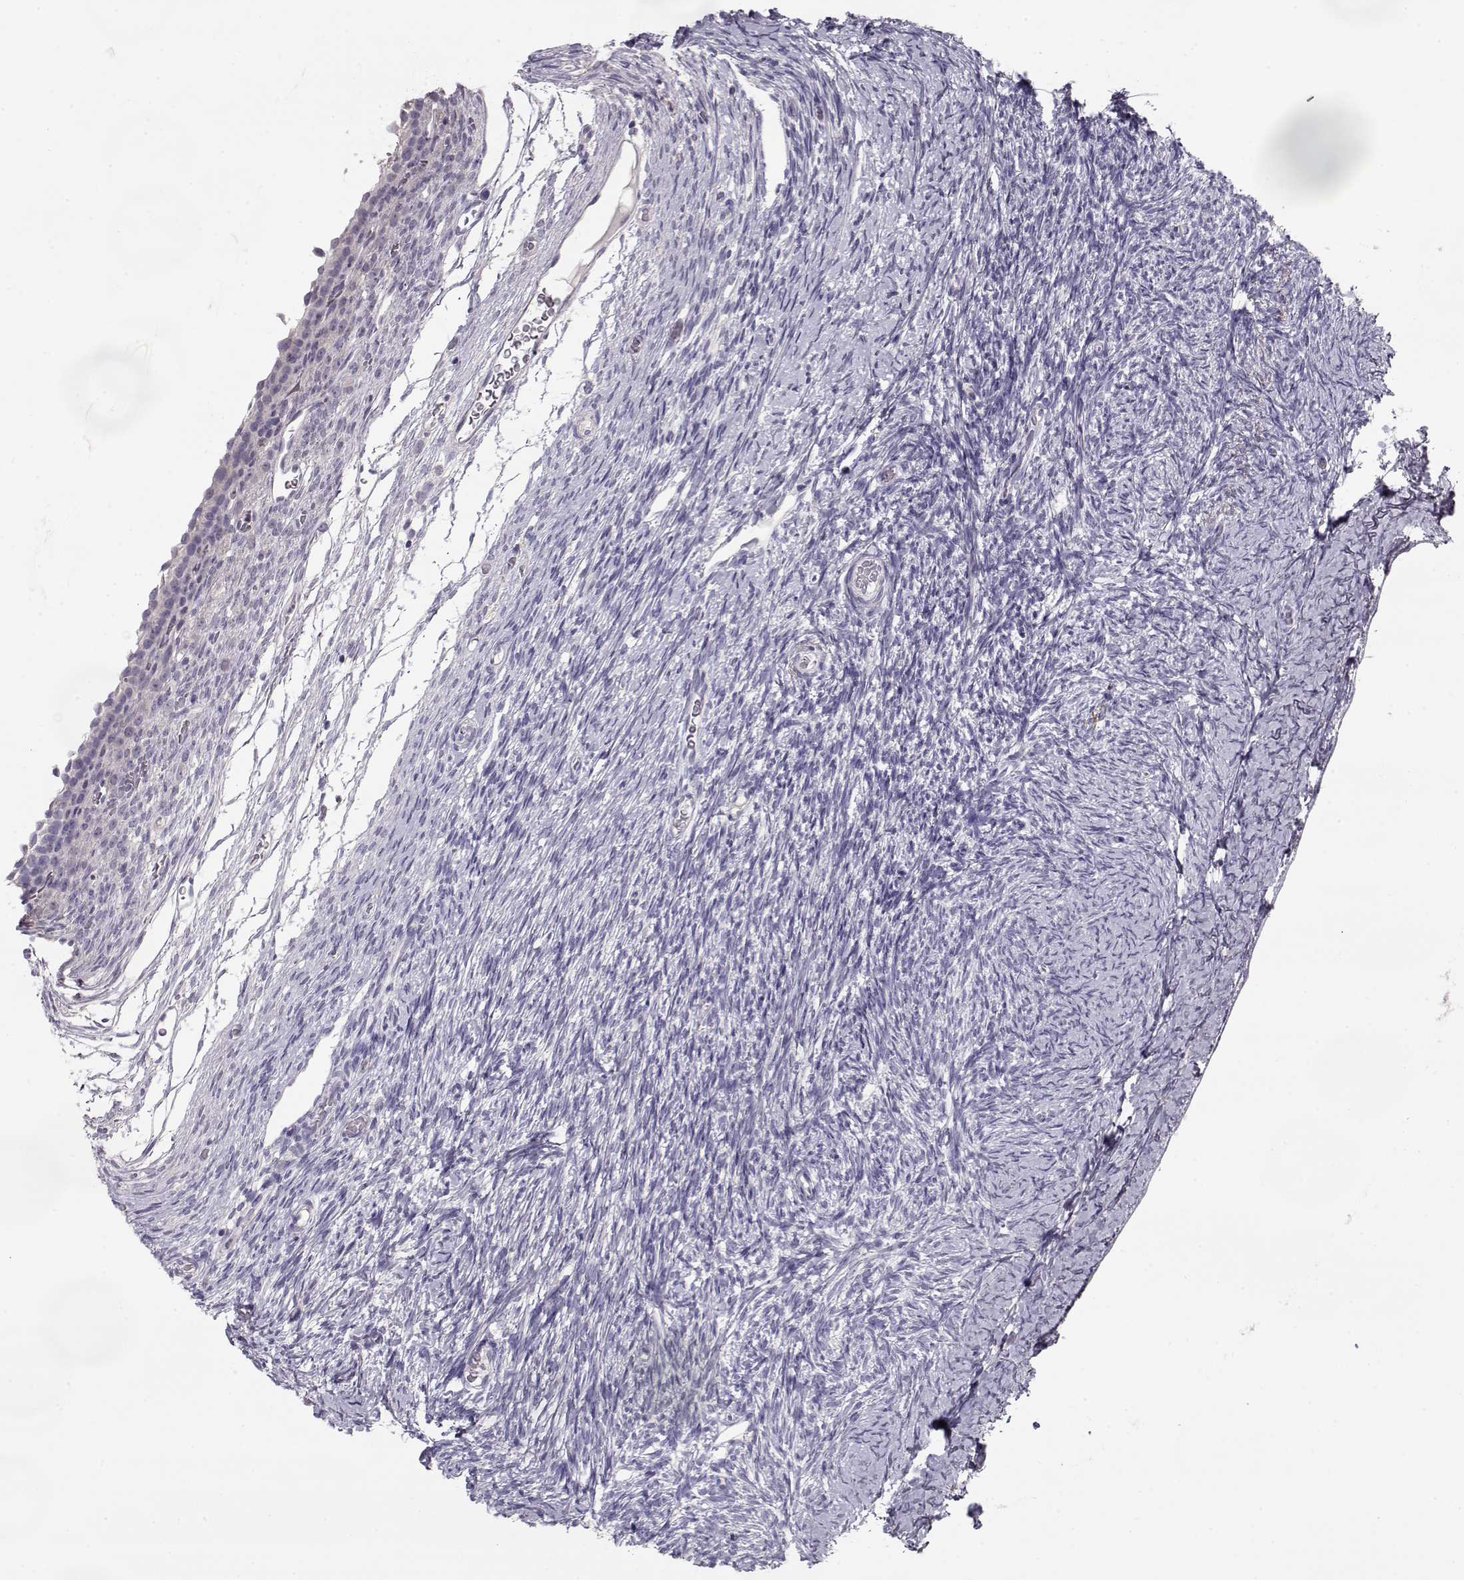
{"staining": {"intensity": "negative", "quantity": "none", "location": "none"}, "tissue": "ovary", "cell_type": "Follicle cells", "image_type": "normal", "snomed": [{"axis": "morphology", "description": "Normal tissue, NOS"}, {"axis": "topography", "description": "Ovary"}], "caption": "Immunohistochemistry (IHC) of benign ovary reveals no staining in follicle cells. (DAB (3,3'-diaminobenzidine) immunohistochemistry with hematoxylin counter stain).", "gene": "GRK1", "patient": {"sex": "female", "age": 39}}